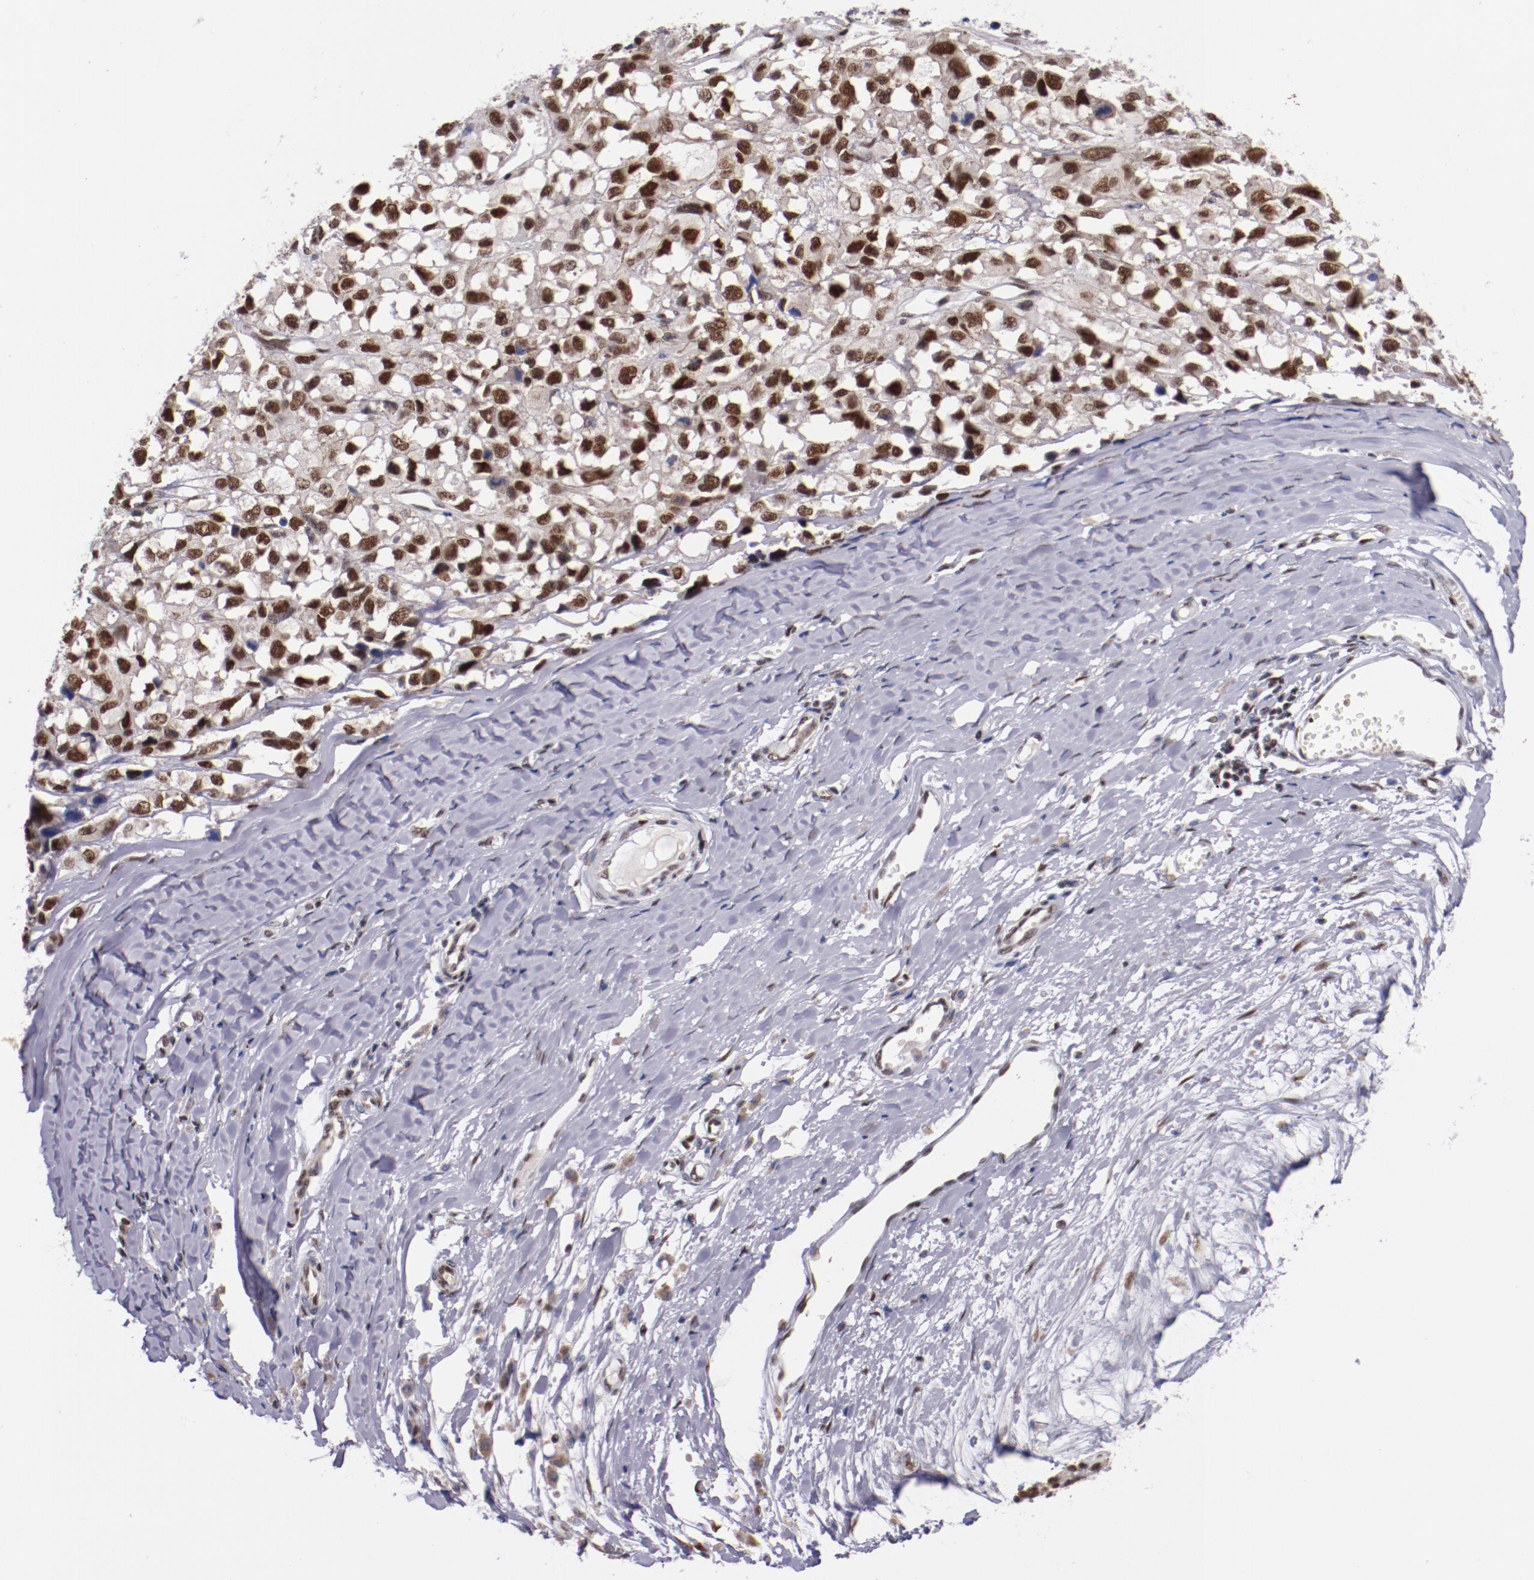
{"staining": {"intensity": "strong", "quantity": ">75%", "location": "nuclear"}, "tissue": "melanoma", "cell_type": "Tumor cells", "image_type": "cancer", "snomed": [{"axis": "morphology", "description": "Malignant melanoma, Metastatic site"}, {"axis": "topography", "description": "Lymph node"}], "caption": "DAB immunohistochemical staining of malignant melanoma (metastatic site) displays strong nuclear protein staining in about >75% of tumor cells.", "gene": "SRF", "patient": {"sex": "male", "age": 59}}